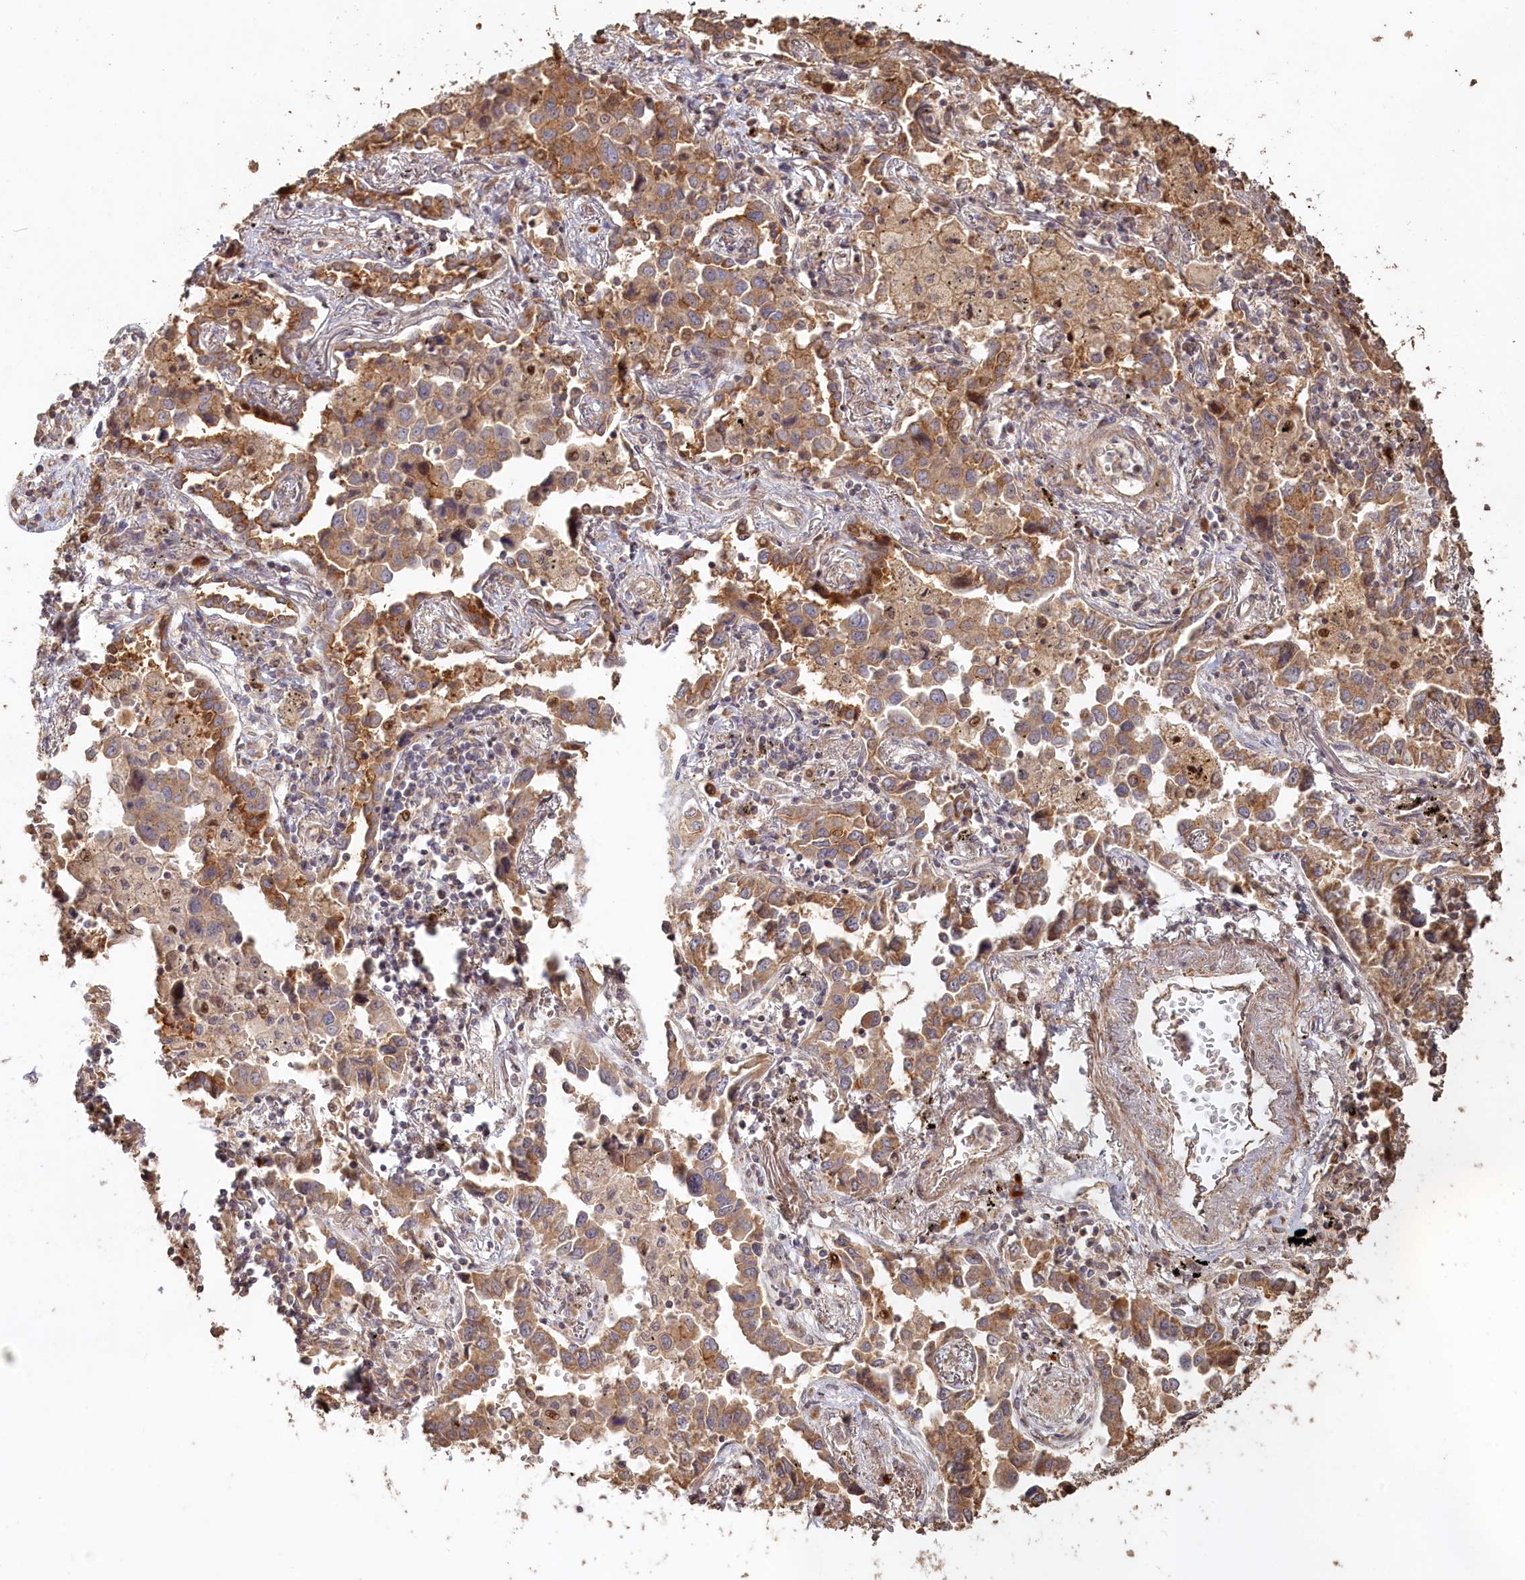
{"staining": {"intensity": "moderate", "quantity": ">75%", "location": "cytoplasmic/membranous"}, "tissue": "lung cancer", "cell_type": "Tumor cells", "image_type": "cancer", "snomed": [{"axis": "morphology", "description": "Adenocarcinoma, NOS"}, {"axis": "topography", "description": "Lung"}], "caption": "Lung cancer stained for a protein (brown) shows moderate cytoplasmic/membranous positive expression in about >75% of tumor cells.", "gene": "HAL", "patient": {"sex": "male", "age": 67}}